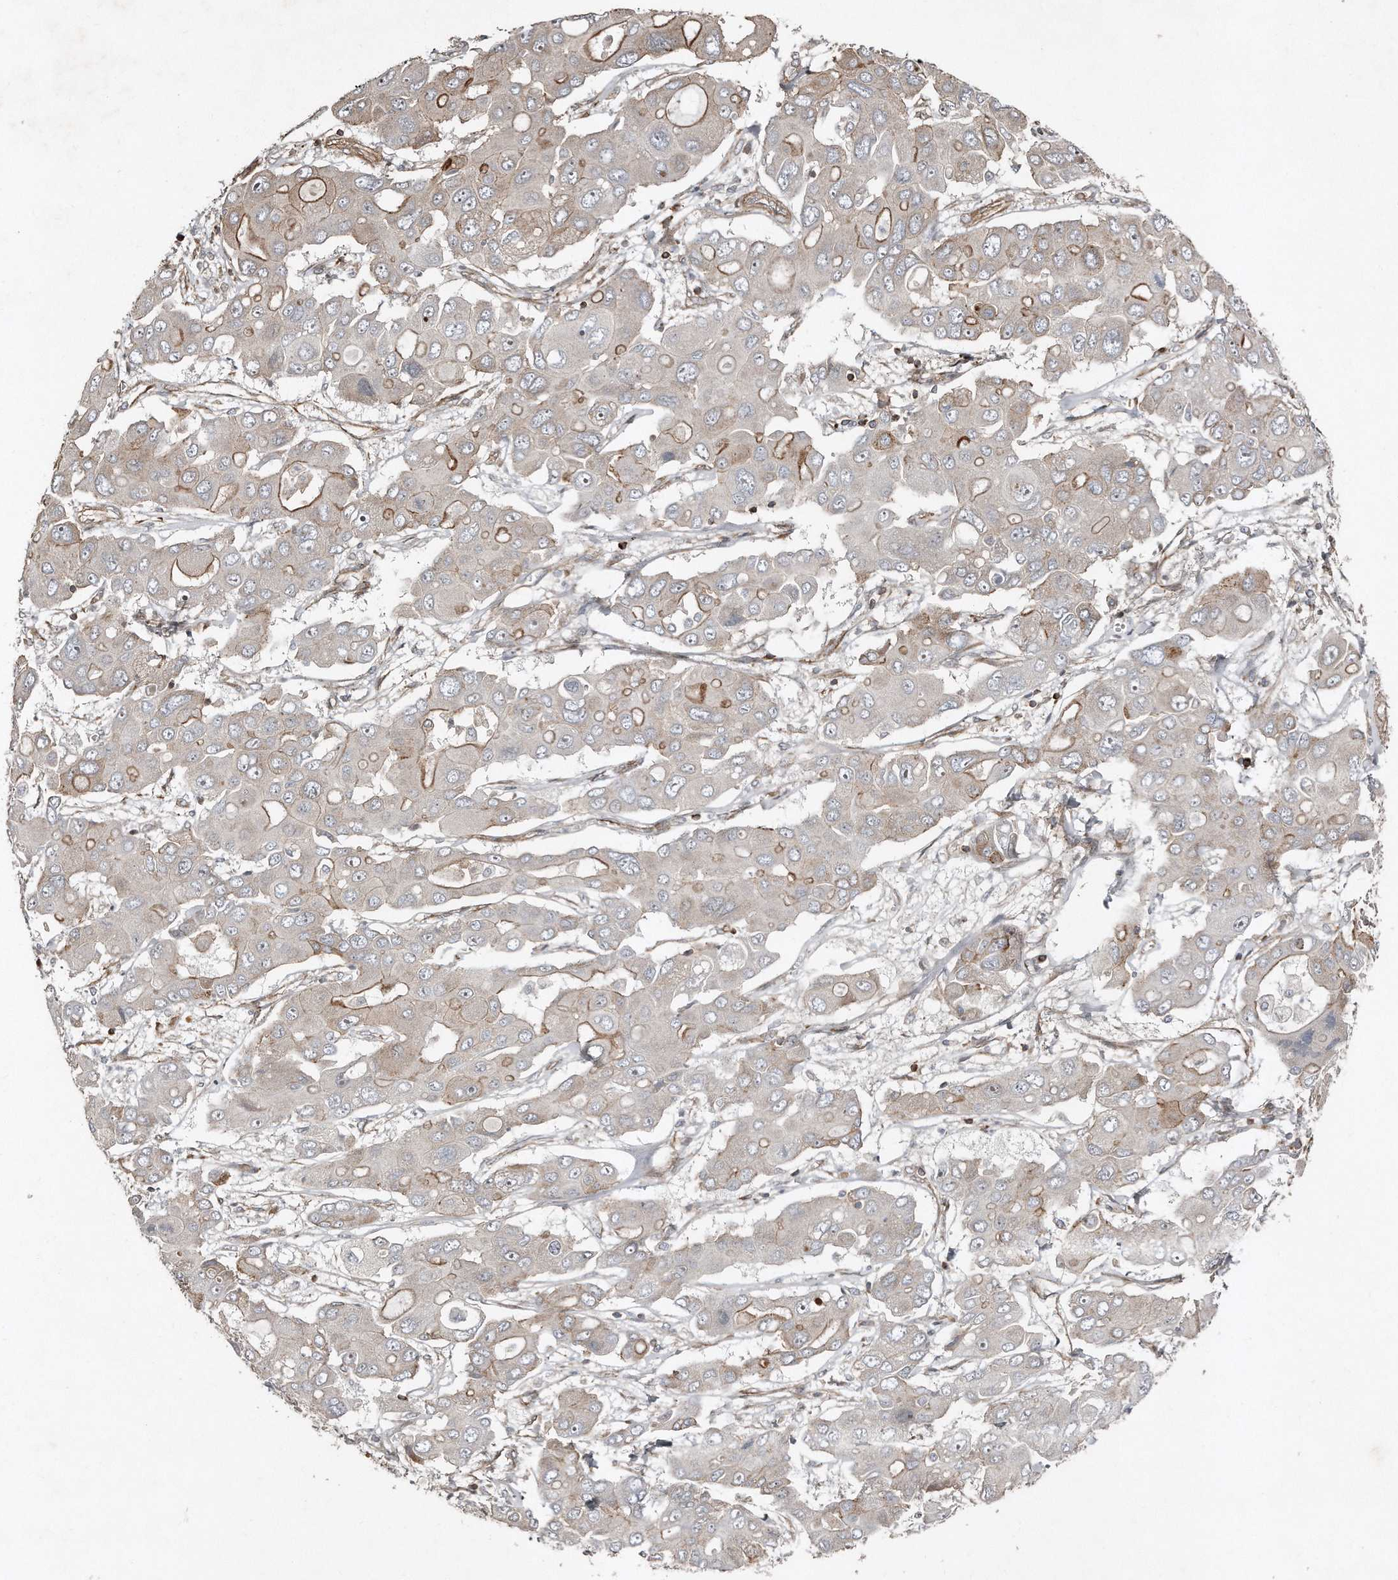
{"staining": {"intensity": "moderate", "quantity": "<25%", "location": "cytoplasmic/membranous"}, "tissue": "liver cancer", "cell_type": "Tumor cells", "image_type": "cancer", "snomed": [{"axis": "morphology", "description": "Cholangiocarcinoma"}, {"axis": "topography", "description": "Liver"}], "caption": "Protein analysis of liver cancer tissue demonstrates moderate cytoplasmic/membranous positivity in about <25% of tumor cells. The staining is performed using DAB (3,3'-diaminobenzidine) brown chromogen to label protein expression. The nuclei are counter-stained blue using hematoxylin.", "gene": "SNAP47", "patient": {"sex": "male", "age": 67}}